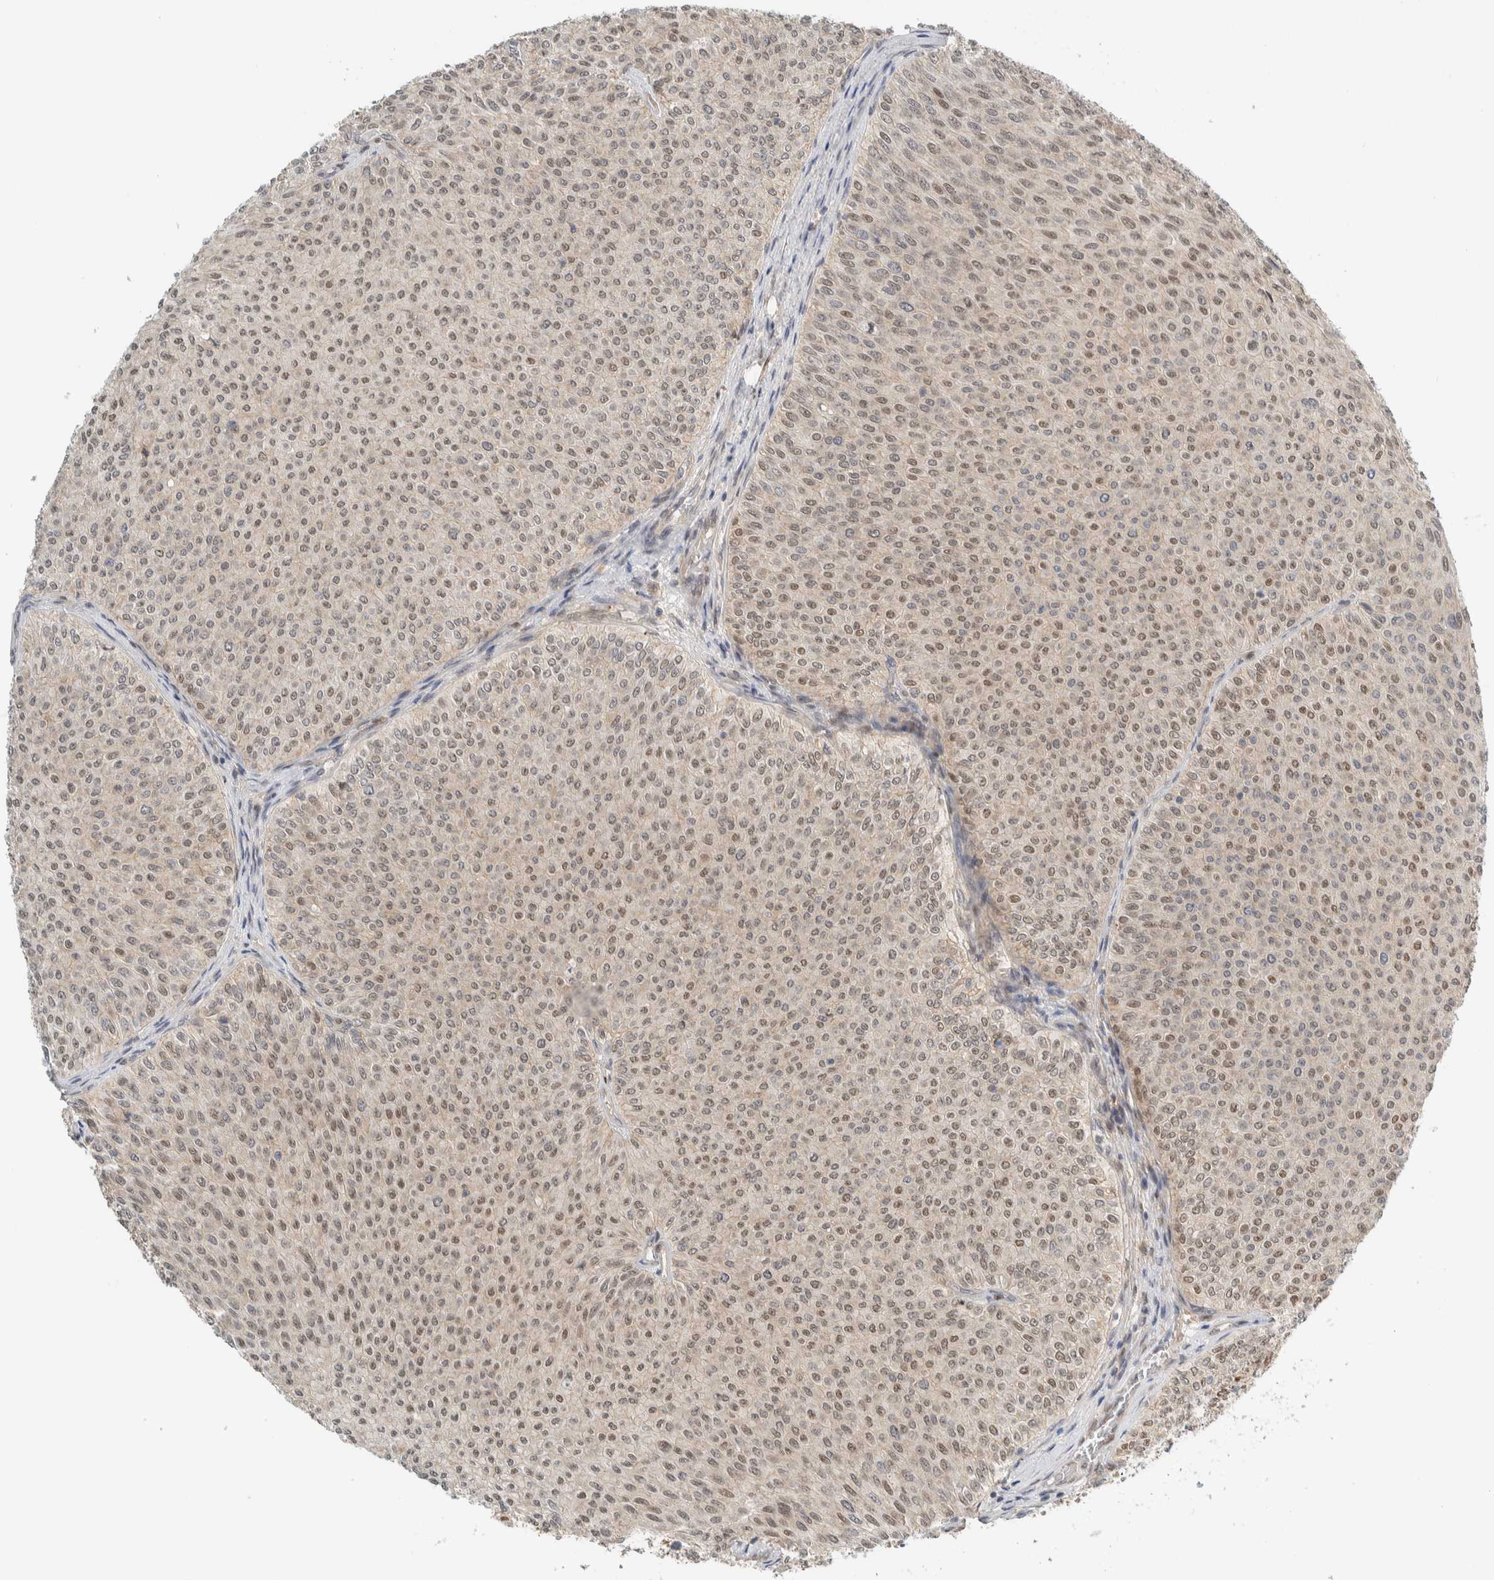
{"staining": {"intensity": "moderate", "quantity": ">75%", "location": "cytoplasmic/membranous,nuclear"}, "tissue": "urothelial cancer", "cell_type": "Tumor cells", "image_type": "cancer", "snomed": [{"axis": "morphology", "description": "Urothelial carcinoma, Low grade"}, {"axis": "topography", "description": "Urinary bladder"}], "caption": "Urothelial carcinoma (low-grade) stained with immunohistochemistry (IHC) exhibits moderate cytoplasmic/membranous and nuclear positivity in approximately >75% of tumor cells.", "gene": "TFE3", "patient": {"sex": "male", "age": 78}}